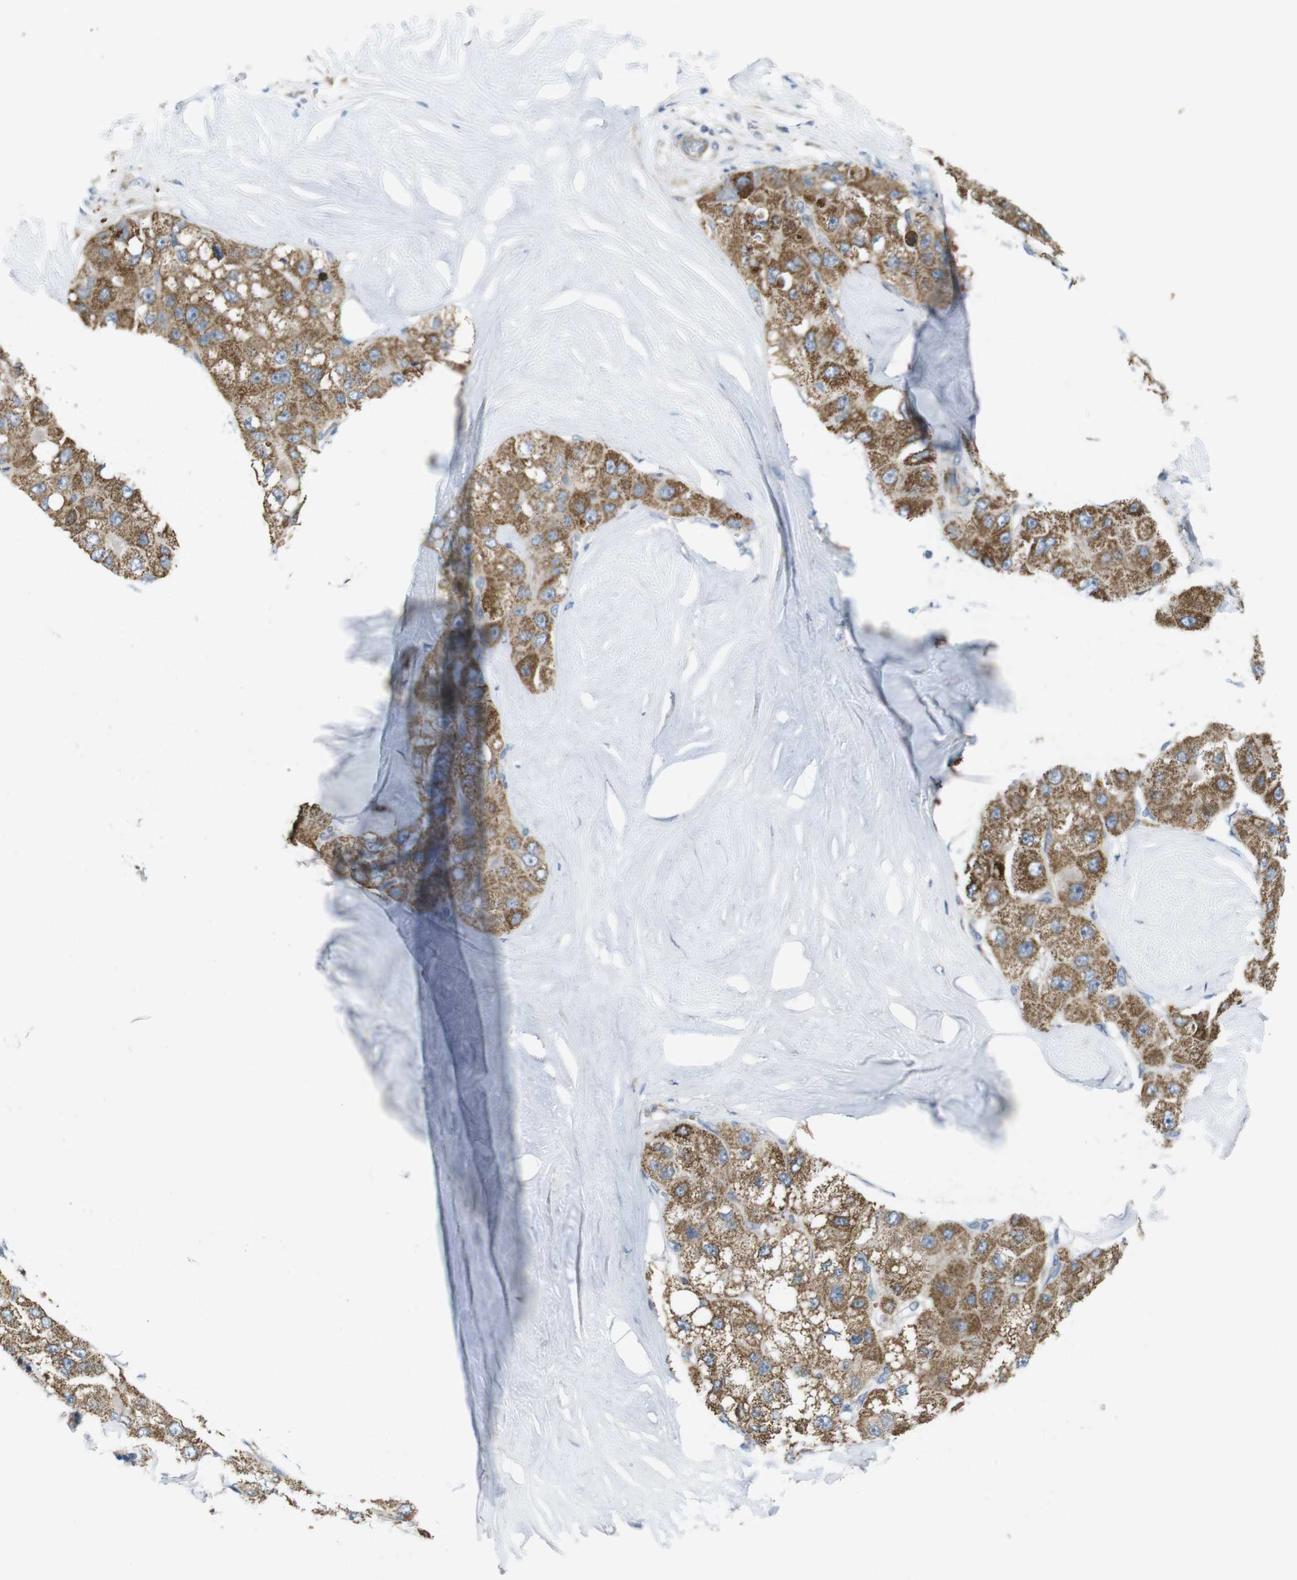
{"staining": {"intensity": "moderate", "quantity": ">75%", "location": "cytoplasmic/membranous"}, "tissue": "liver cancer", "cell_type": "Tumor cells", "image_type": "cancer", "snomed": [{"axis": "morphology", "description": "Carcinoma, Hepatocellular, NOS"}, {"axis": "topography", "description": "Liver"}], "caption": "High-magnification brightfield microscopy of liver hepatocellular carcinoma stained with DAB (brown) and counterstained with hematoxylin (blue). tumor cells exhibit moderate cytoplasmic/membranous staining is identified in about>75% of cells. The staining was performed using DAB (3,3'-diaminobenzidine), with brown indicating positive protein expression. Nuclei are stained blue with hematoxylin.", "gene": "MARCHF1", "patient": {"sex": "male", "age": 80}}